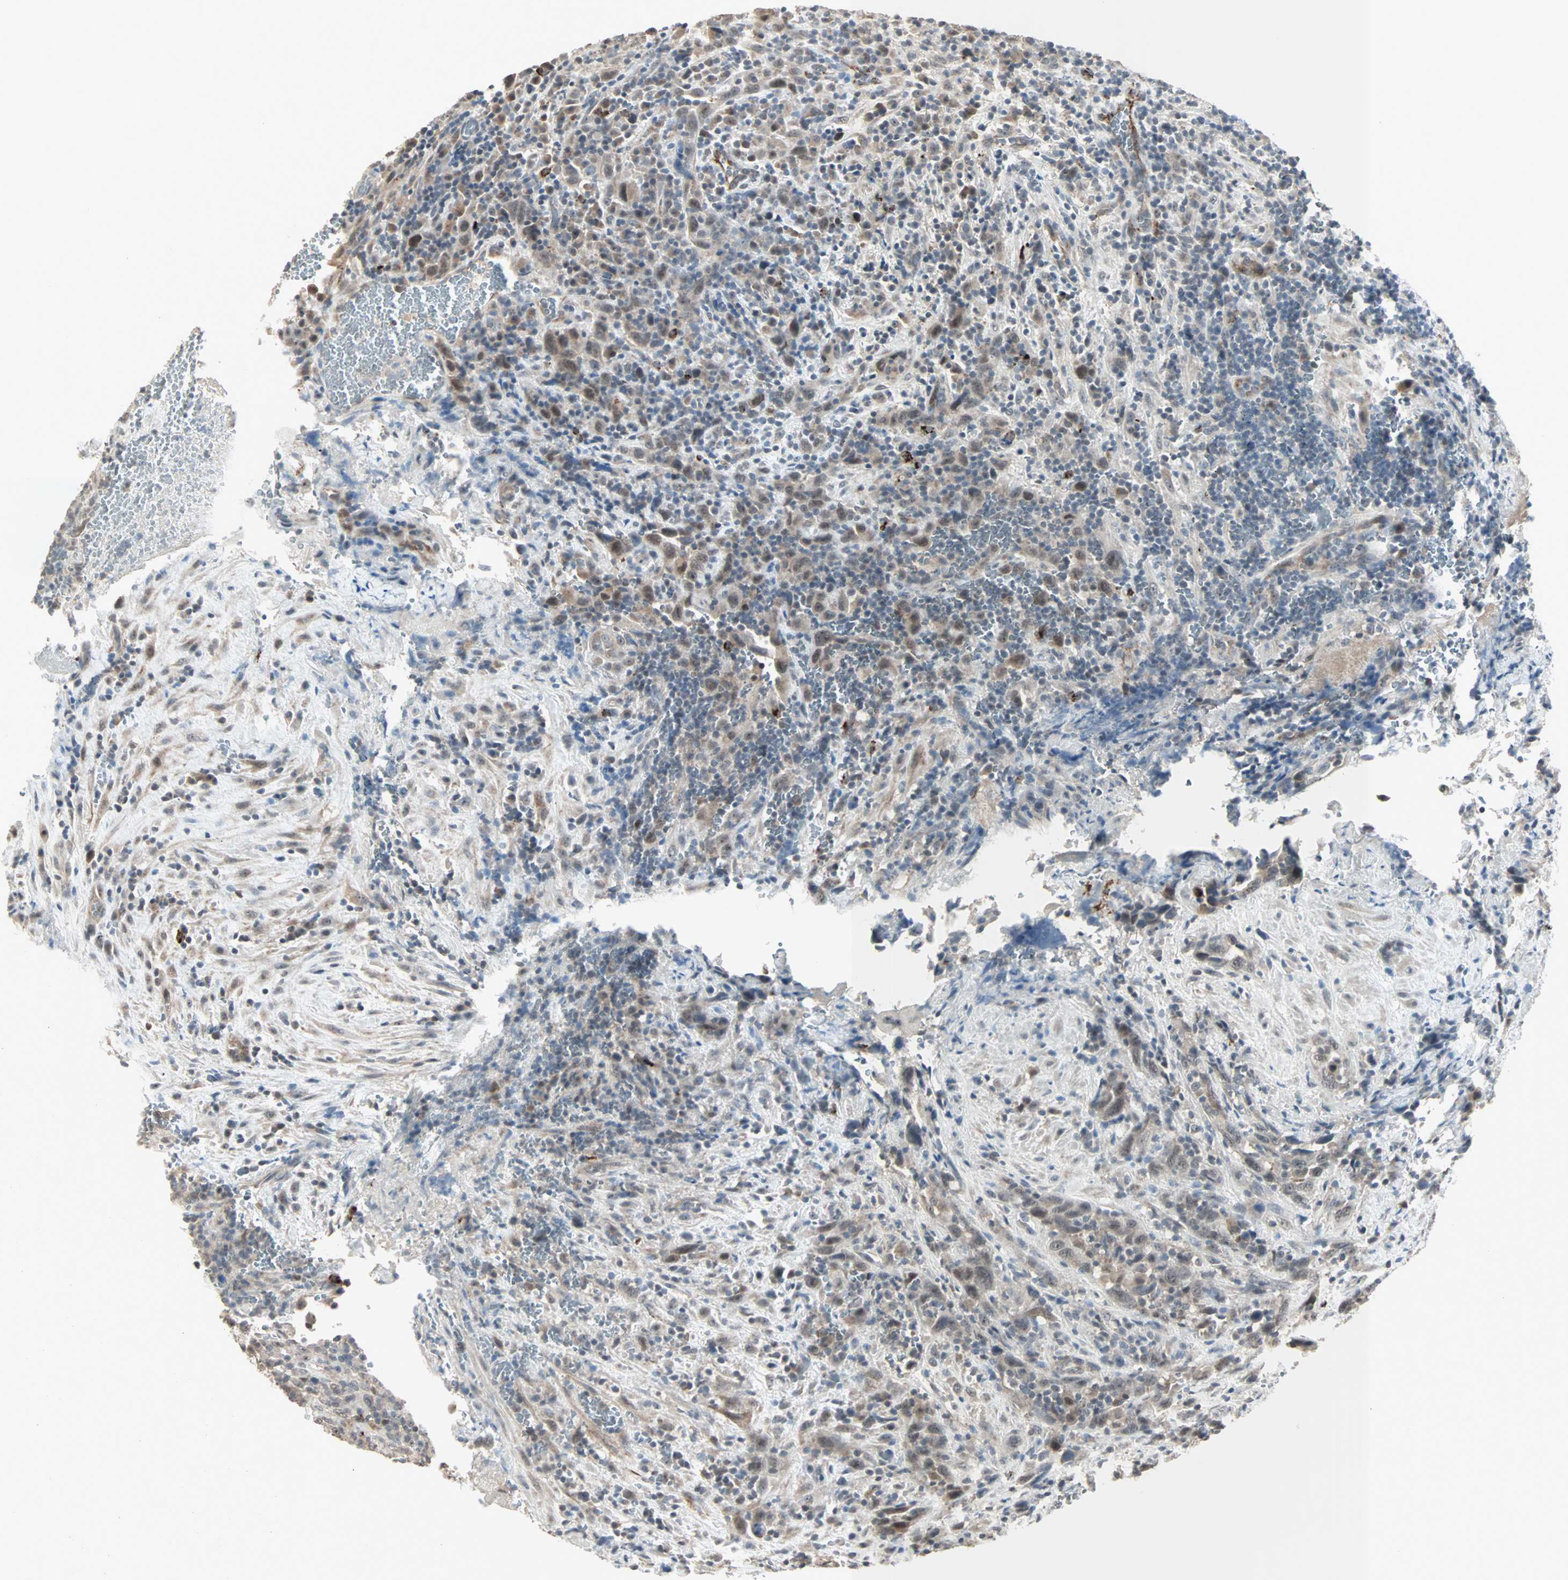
{"staining": {"intensity": "weak", "quantity": ">75%", "location": "cytoplasmic/membranous,nuclear"}, "tissue": "urothelial cancer", "cell_type": "Tumor cells", "image_type": "cancer", "snomed": [{"axis": "morphology", "description": "Urothelial carcinoma, High grade"}, {"axis": "topography", "description": "Urinary bladder"}], "caption": "Weak cytoplasmic/membranous and nuclear protein staining is appreciated in approximately >75% of tumor cells in urothelial cancer.", "gene": "KDM4A", "patient": {"sex": "male", "age": 61}}